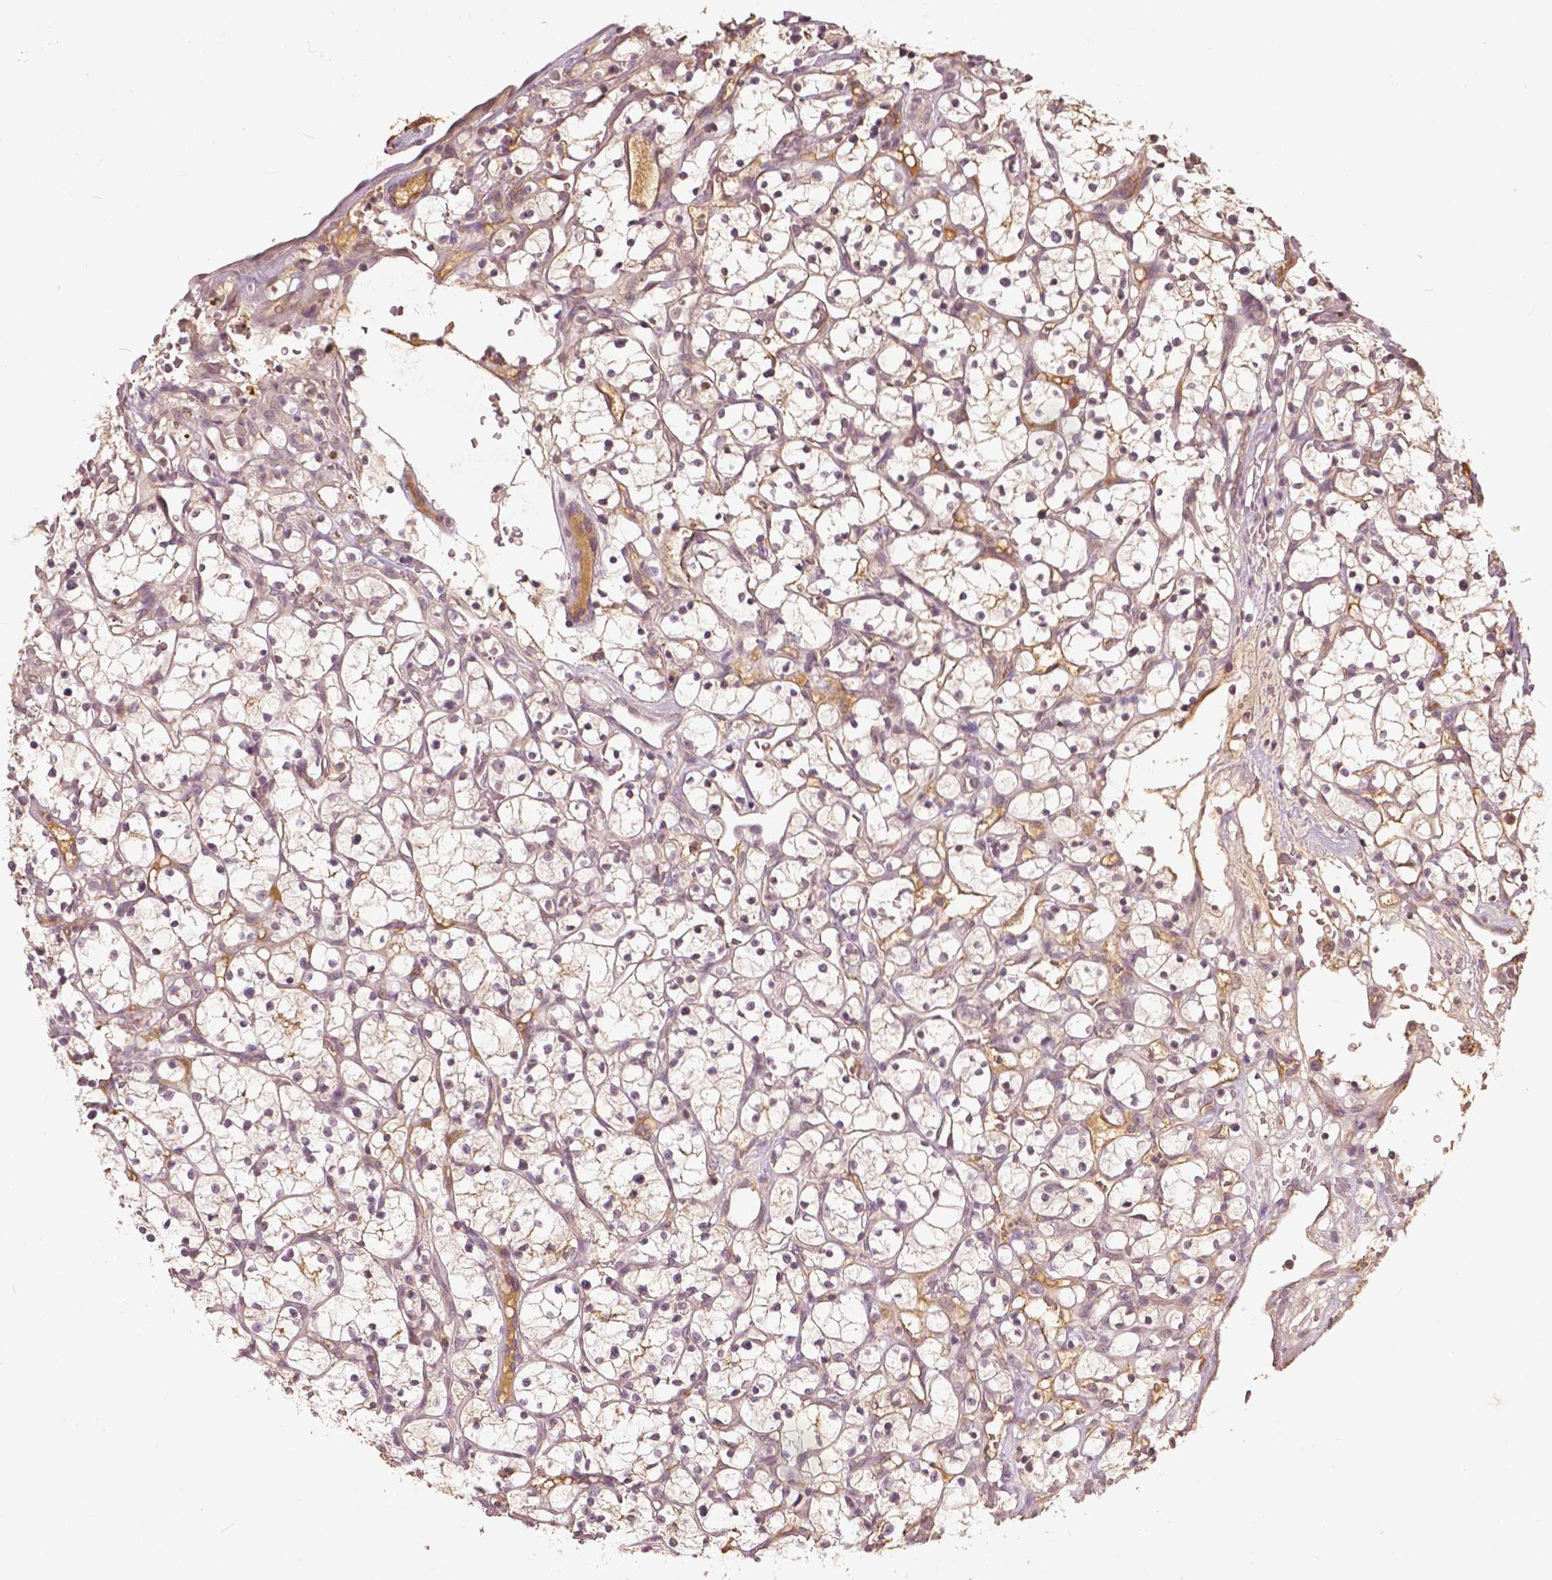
{"staining": {"intensity": "weak", "quantity": "<25%", "location": "cytoplasmic/membranous"}, "tissue": "renal cancer", "cell_type": "Tumor cells", "image_type": "cancer", "snomed": [{"axis": "morphology", "description": "Adenocarcinoma, NOS"}, {"axis": "topography", "description": "Kidney"}], "caption": "Adenocarcinoma (renal) was stained to show a protein in brown. There is no significant expression in tumor cells.", "gene": "ANGPTL4", "patient": {"sex": "female", "age": 64}}